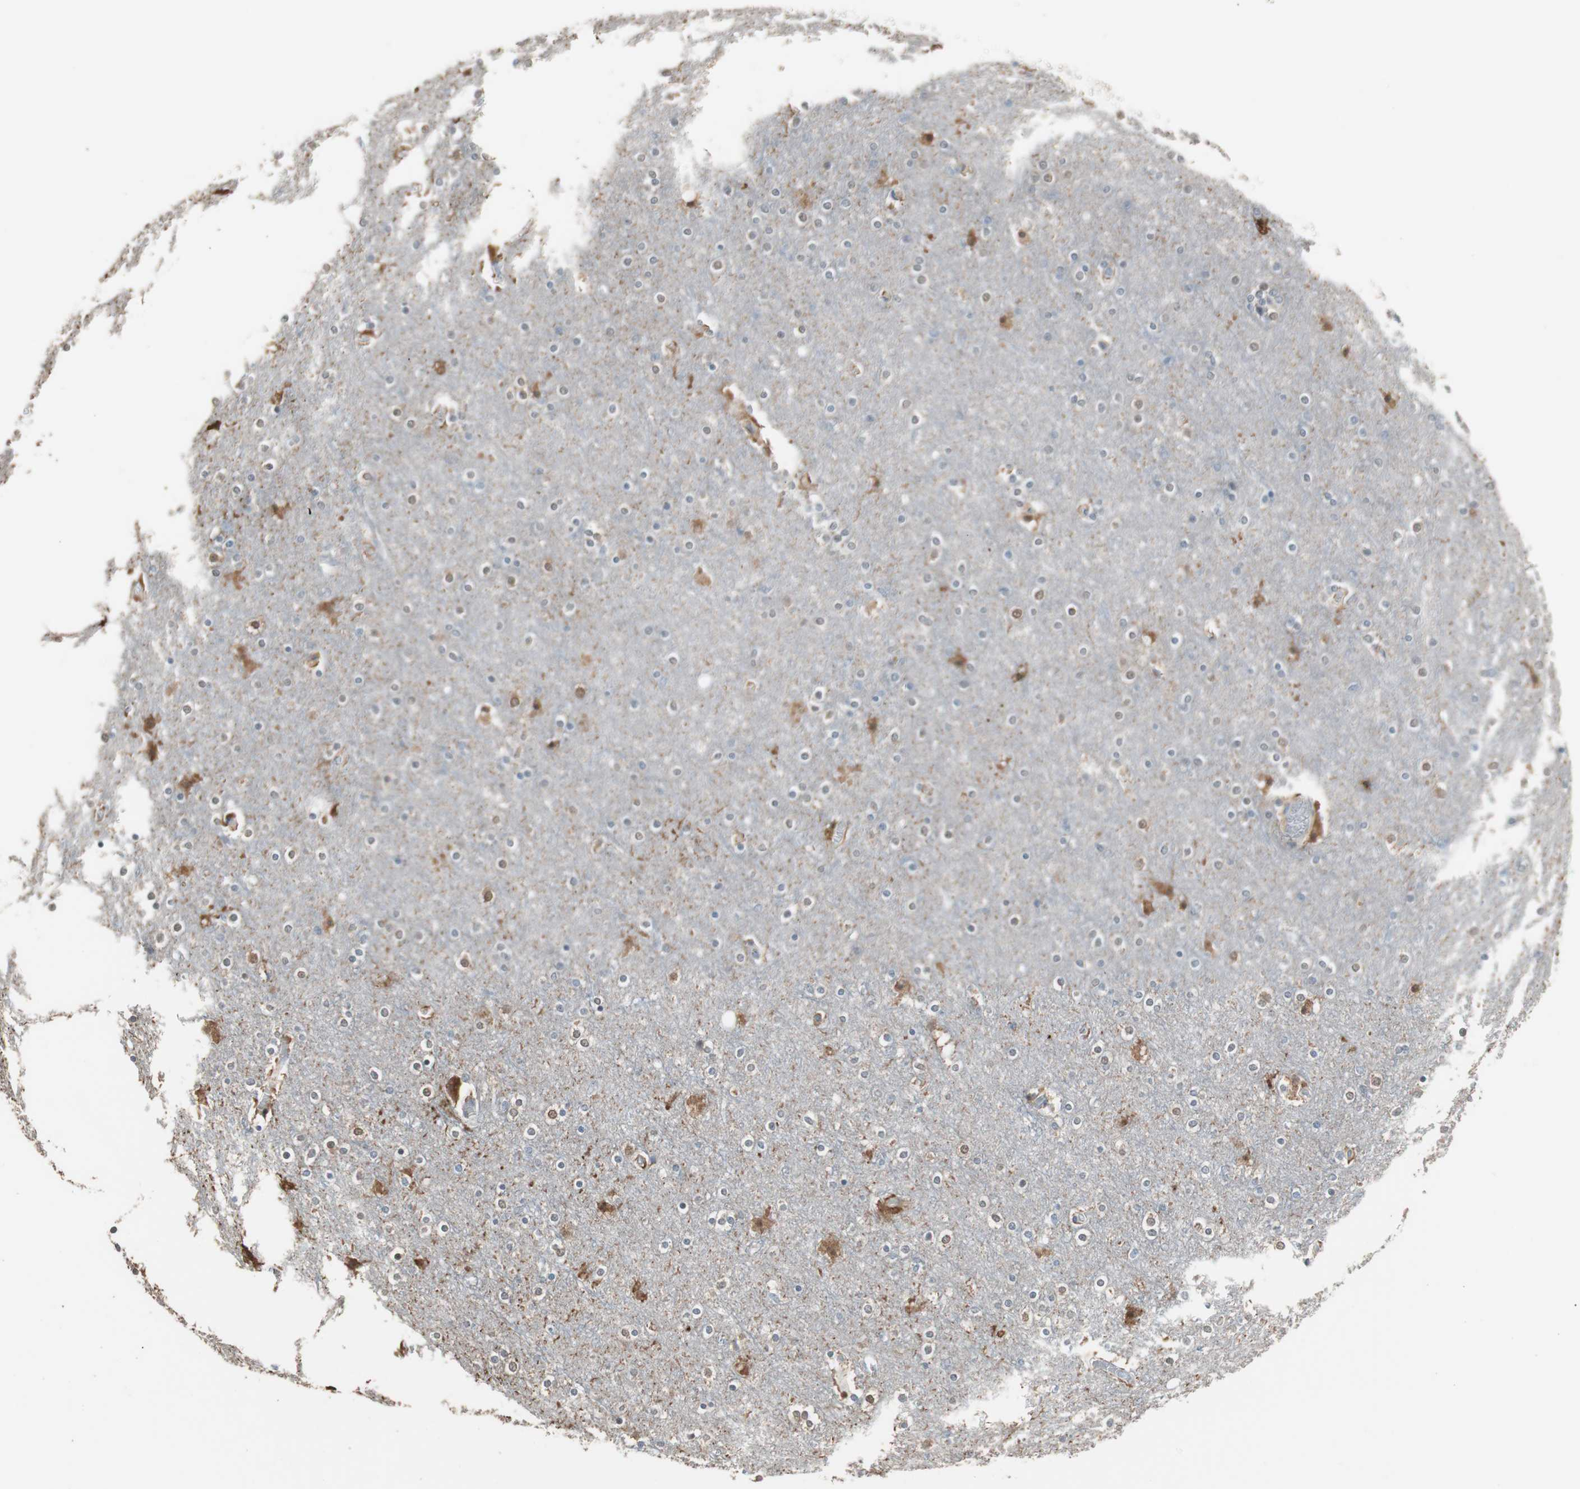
{"staining": {"intensity": "negative", "quantity": "none", "location": "none"}, "tissue": "cerebral cortex", "cell_type": "Endothelial cells", "image_type": "normal", "snomed": [{"axis": "morphology", "description": "Normal tissue, NOS"}, {"axis": "topography", "description": "Cerebral cortex"}], "caption": "Protein analysis of benign cerebral cortex demonstrates no significant staining in endothelial cells. (Brightfield microscopy of DAB (3,3'-diaminobenzidine) immunohistochemistry (IHC) at high magnification).", "gene": "PDZK1", "patient": {"sex": "female", "age": 54}}